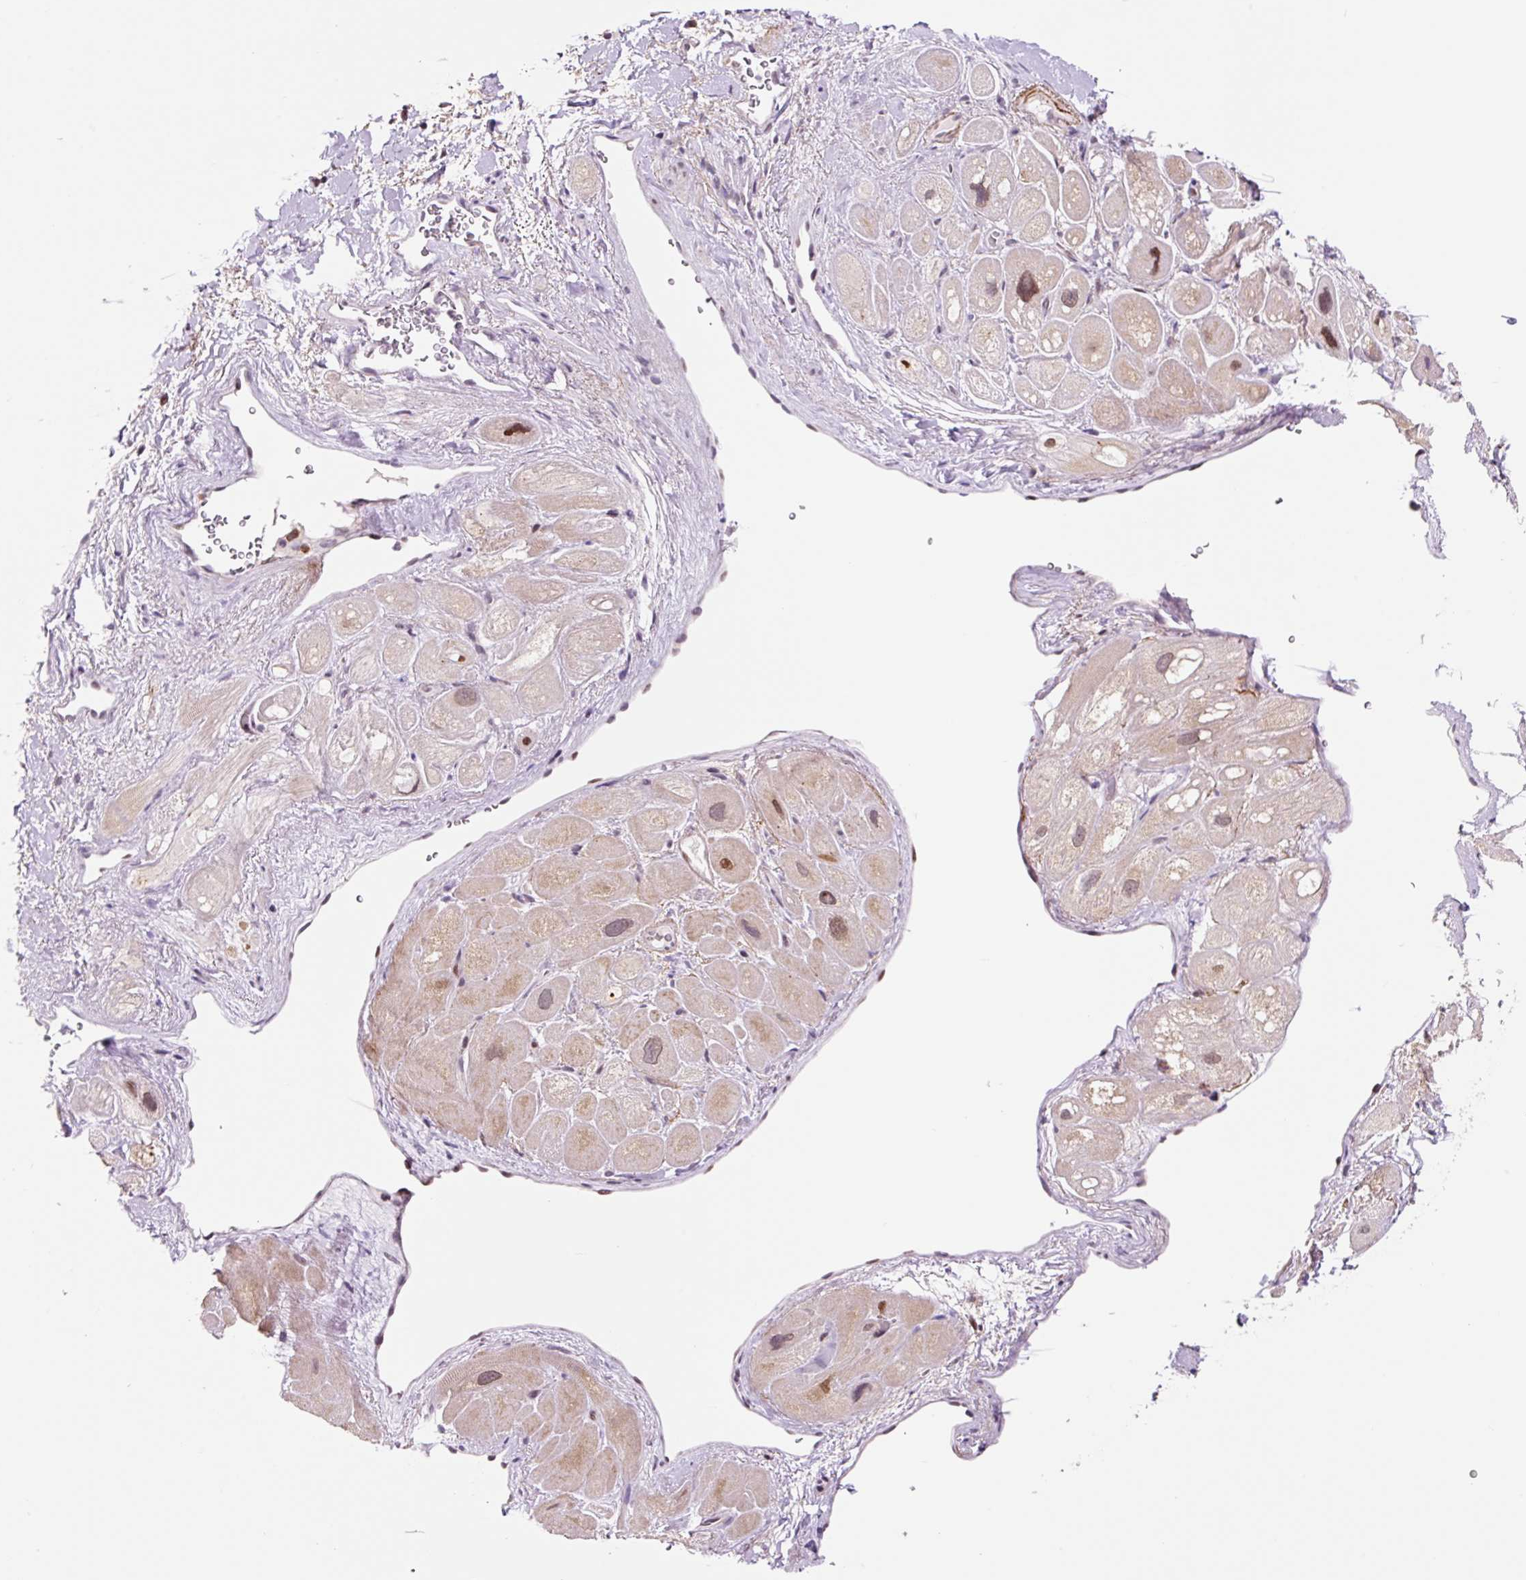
{"staining": {"intensity": "moderate", "quantity": ">75%", "location": "nuclear"}, "tissue": "heart muscle", "cell_type": "Cardiomyocytes", "image_type": "normal", "snomed": [{"axis": "morphology", "description": "Normal tissue, NOS"}, {"axis": "topography", "description": "Heart"}], "caption": "Heart muscle stained with DAB IHC displays medium levels of moderate nuclear expression in about >75% of cardiomyocytes. The staining was performed using DAB to visualize the protein expression in brown, while the nuclei were stained in blue with hematoxylin (Magnification: 20x).", "gene": "CCNL2", "patient": {"sex": "male", "age": 49}}